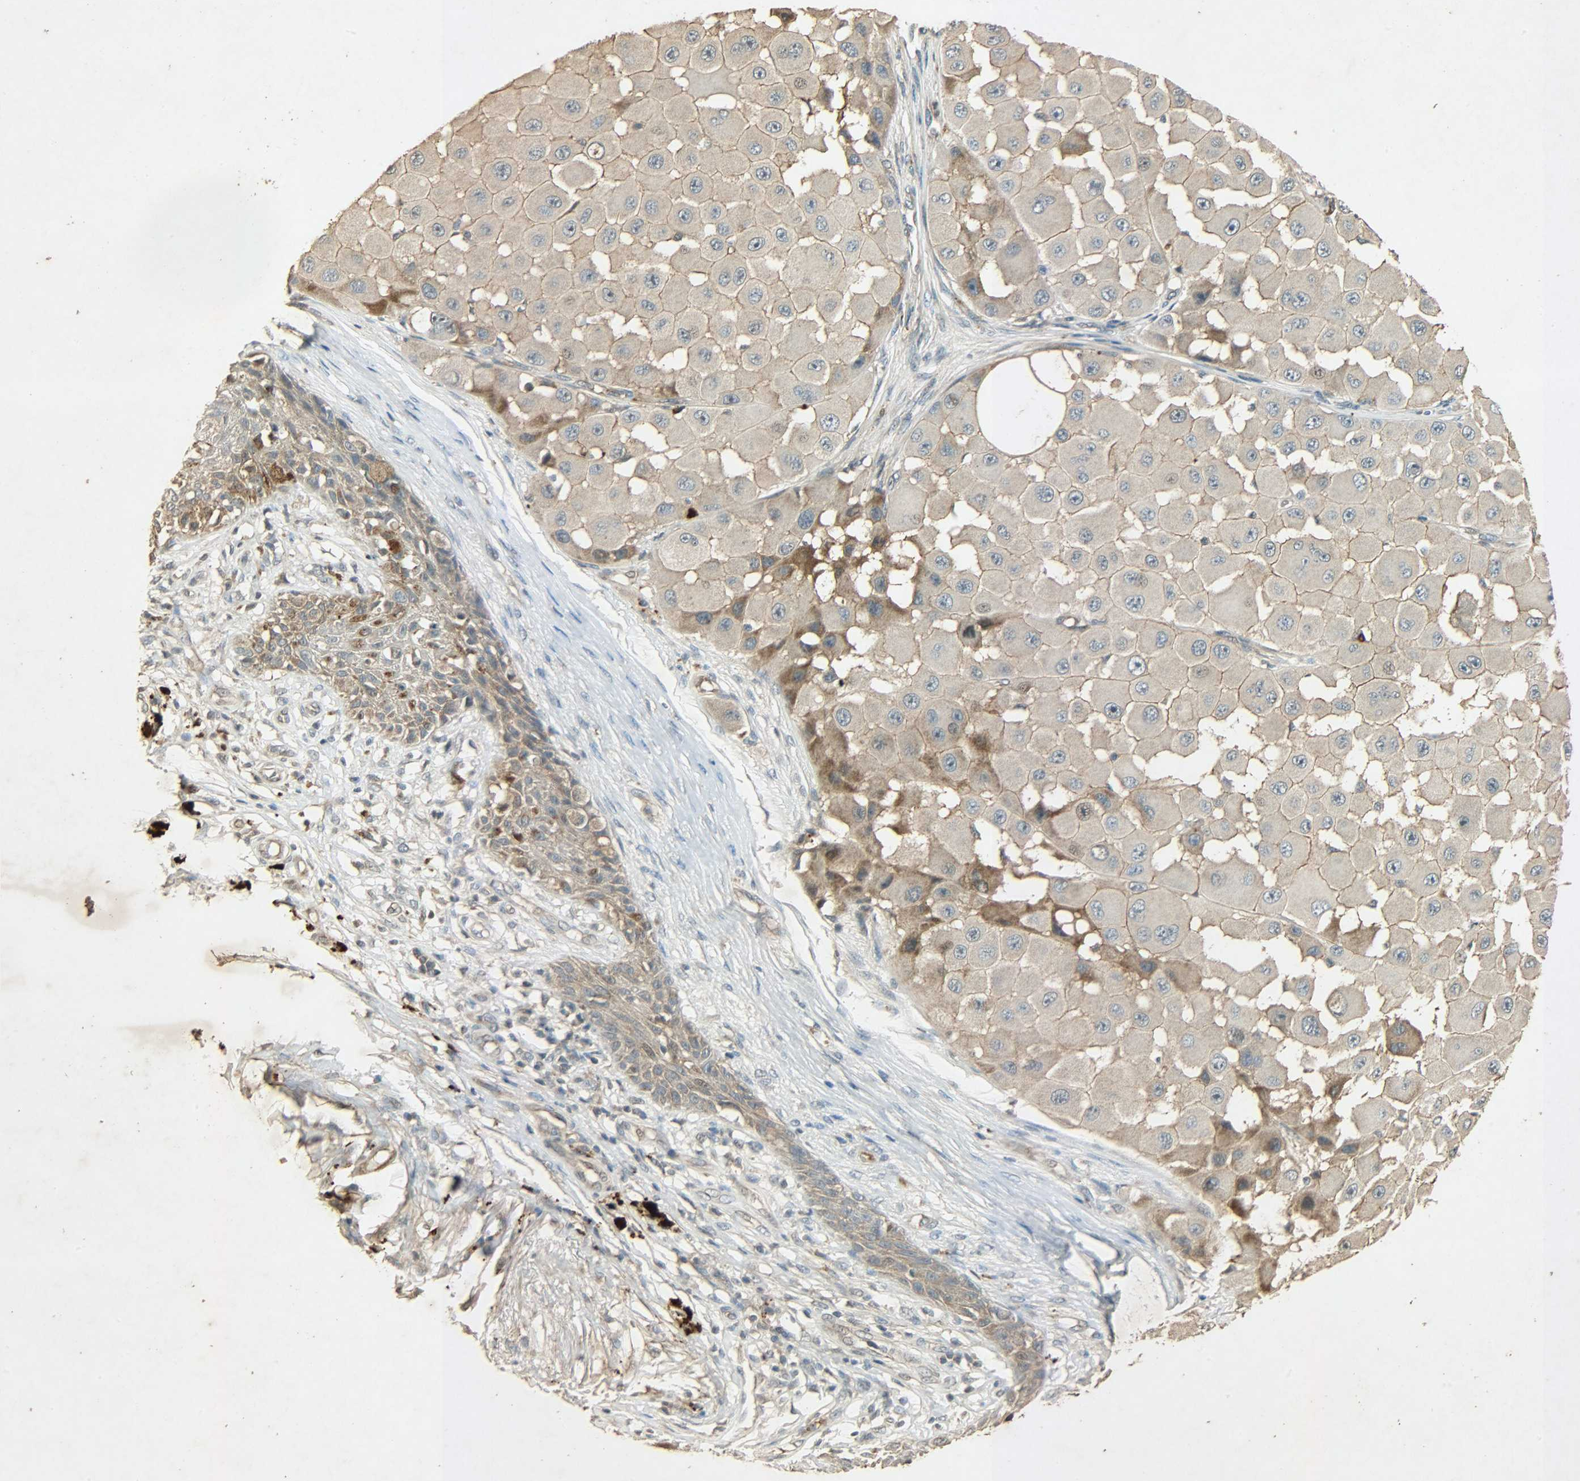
{"staining": {"intensity": "moderate", "quantity": ">75%", "location": "cytoplasmic/membranous"}, "tissue": "melanoma", "cell_type": "Tumor cells", "image_type": "cancer", "snomed": [{"axis": "morphology", "description": "Malignant melanoma, NOS"}, {"axis": "topography", "description": "Skin"}], "caption": "This is a histology image of immunohistochemistry (IHC) staining of melanoma, which shows moderate expression in the cytoplasmic/membranous of tumor cells.", "gene": "ATP2B1", "patient": {"sex": "female", "age": 81}}